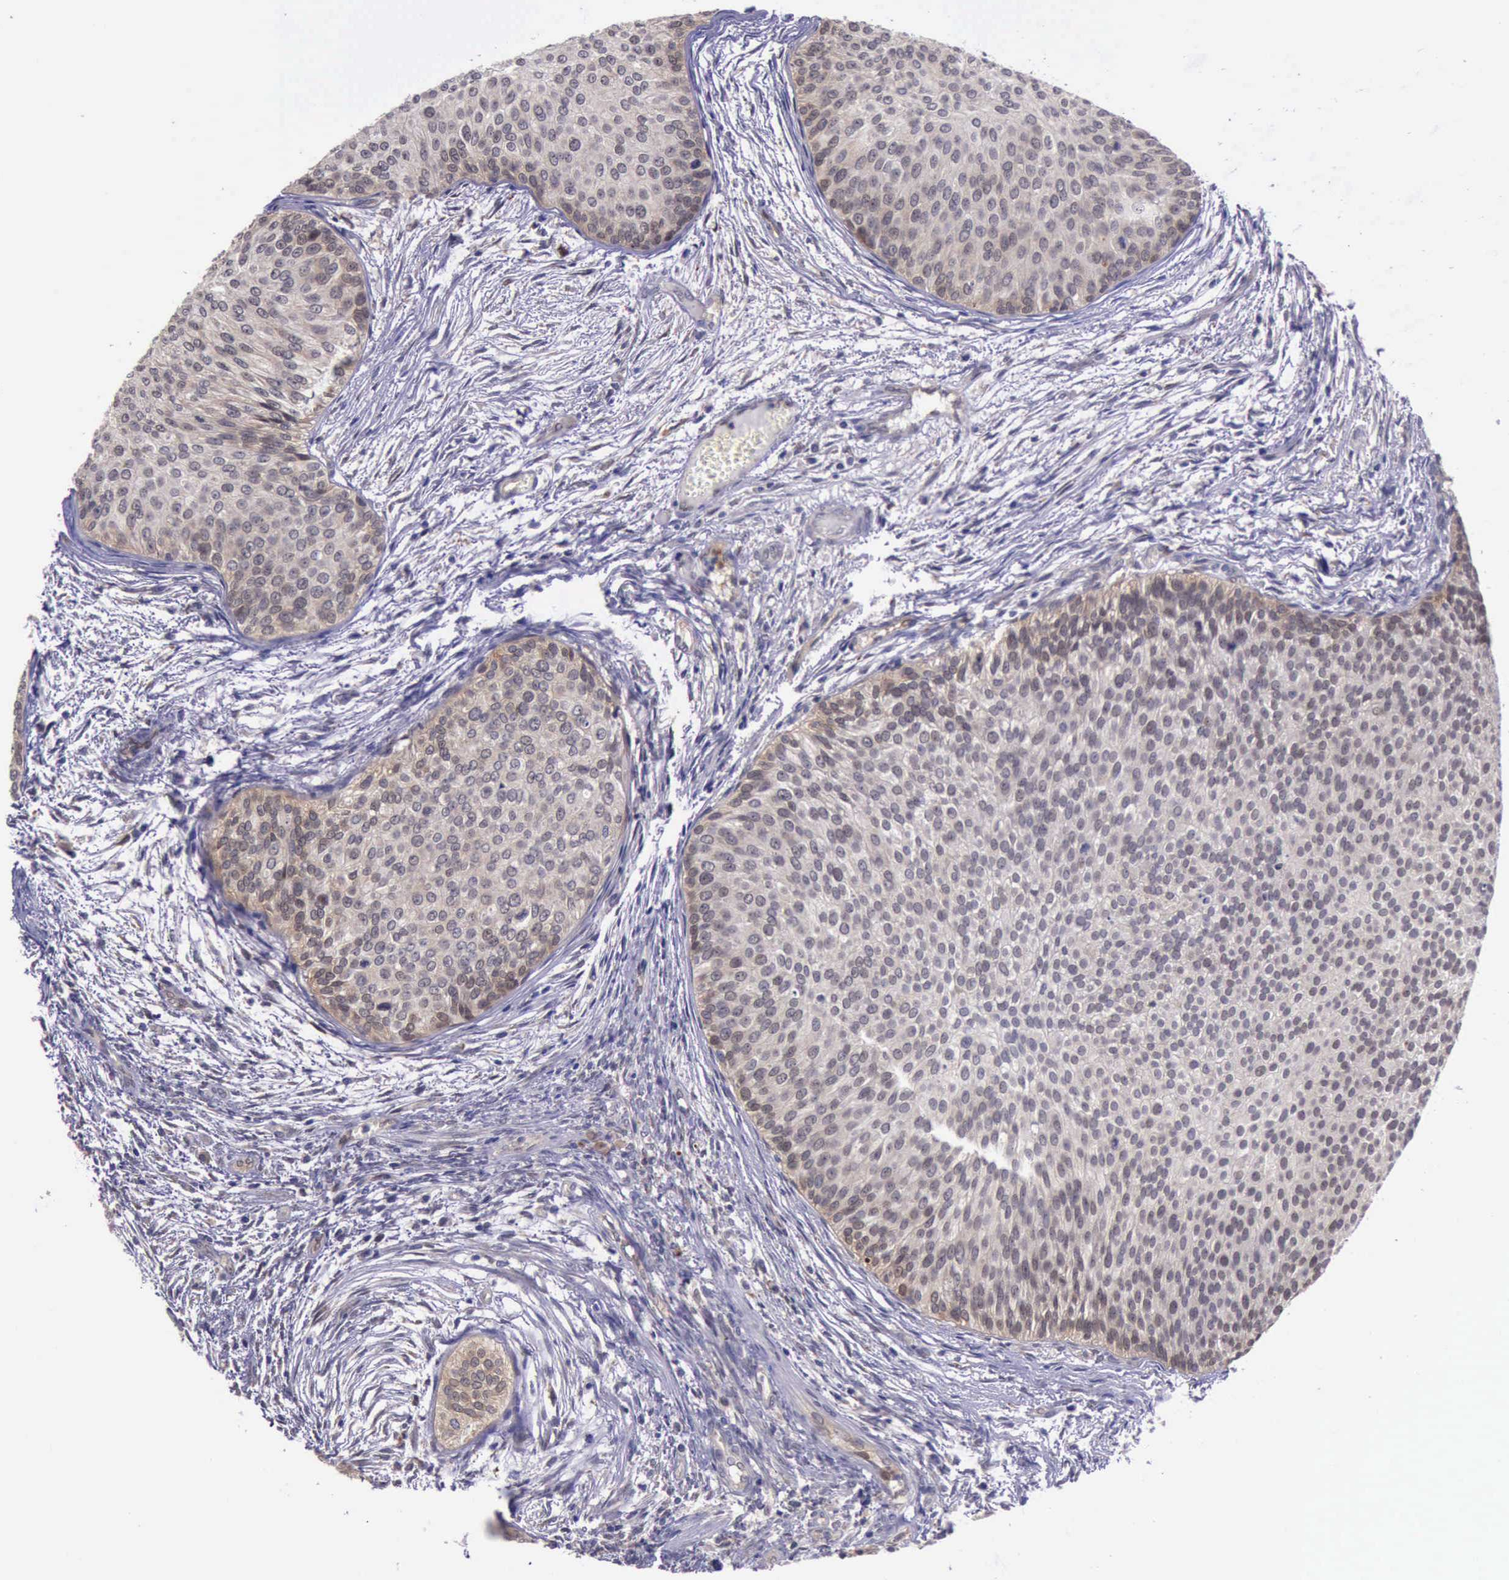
{"staining": {"intensity": "moderate", "quantity": ">75%", "location": "cytoplasmic/membranous"}, "tissue": "urothelial cancer", "cell_type": "Tumor cells", "image_type": "cancer", "snomed": [{"axis": "morphology", "description": "Urothelial carcinoma, Low grade"}, {"axis": "topography", "description": "Urinary bladder"}], "caption": "Tumor cells exhibit medium levels of moderate cytoplasmic/membranous staining in approximately >75% of cells in urothelial cancer.", "gene": "PLEK2", "patient": {"sex": "male", "age": 84}}